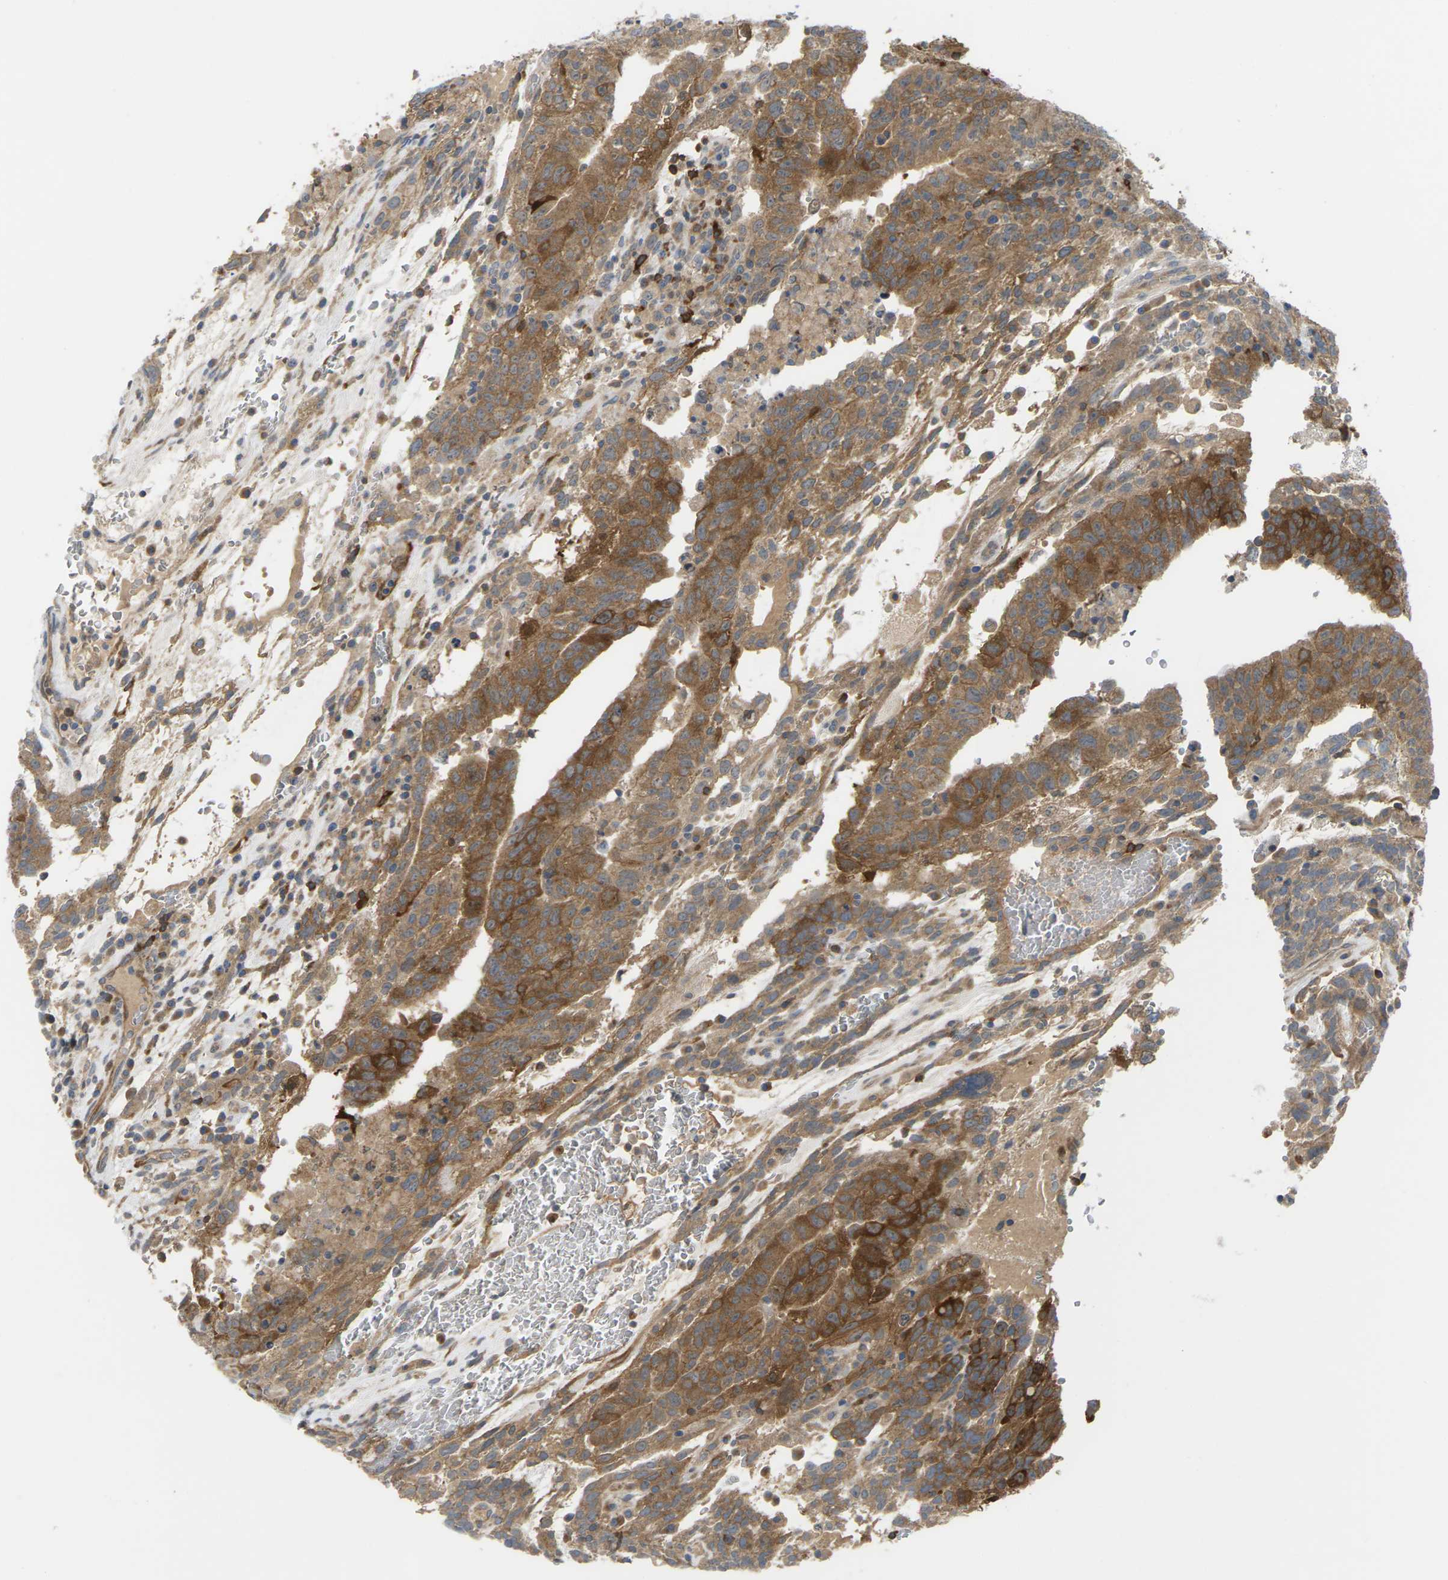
{"staining": {"intensity": "moderate", "quantity": ">75%", "location": "cytoplasmic/membranous"}, "tissue": "testis cancer", "cell_type": "Tumor cells", "image_type": "cancer", "snomed": [{"axis": "morphology", "description": "Seminoma, NOS"}, {"axis": "morphology", "description": "Carcinoma, Embryonal, NOS"}, {"axis": "topography", "description": "Testis"}], "caption": "This micrograph demonstrates IHC staining of testis cancer, with medium moderate cytoplasmic/membranous staining in about >75% of tumor cells.", "gene": "TIAM1", "patient": {"sex": "male", "age": 52}}